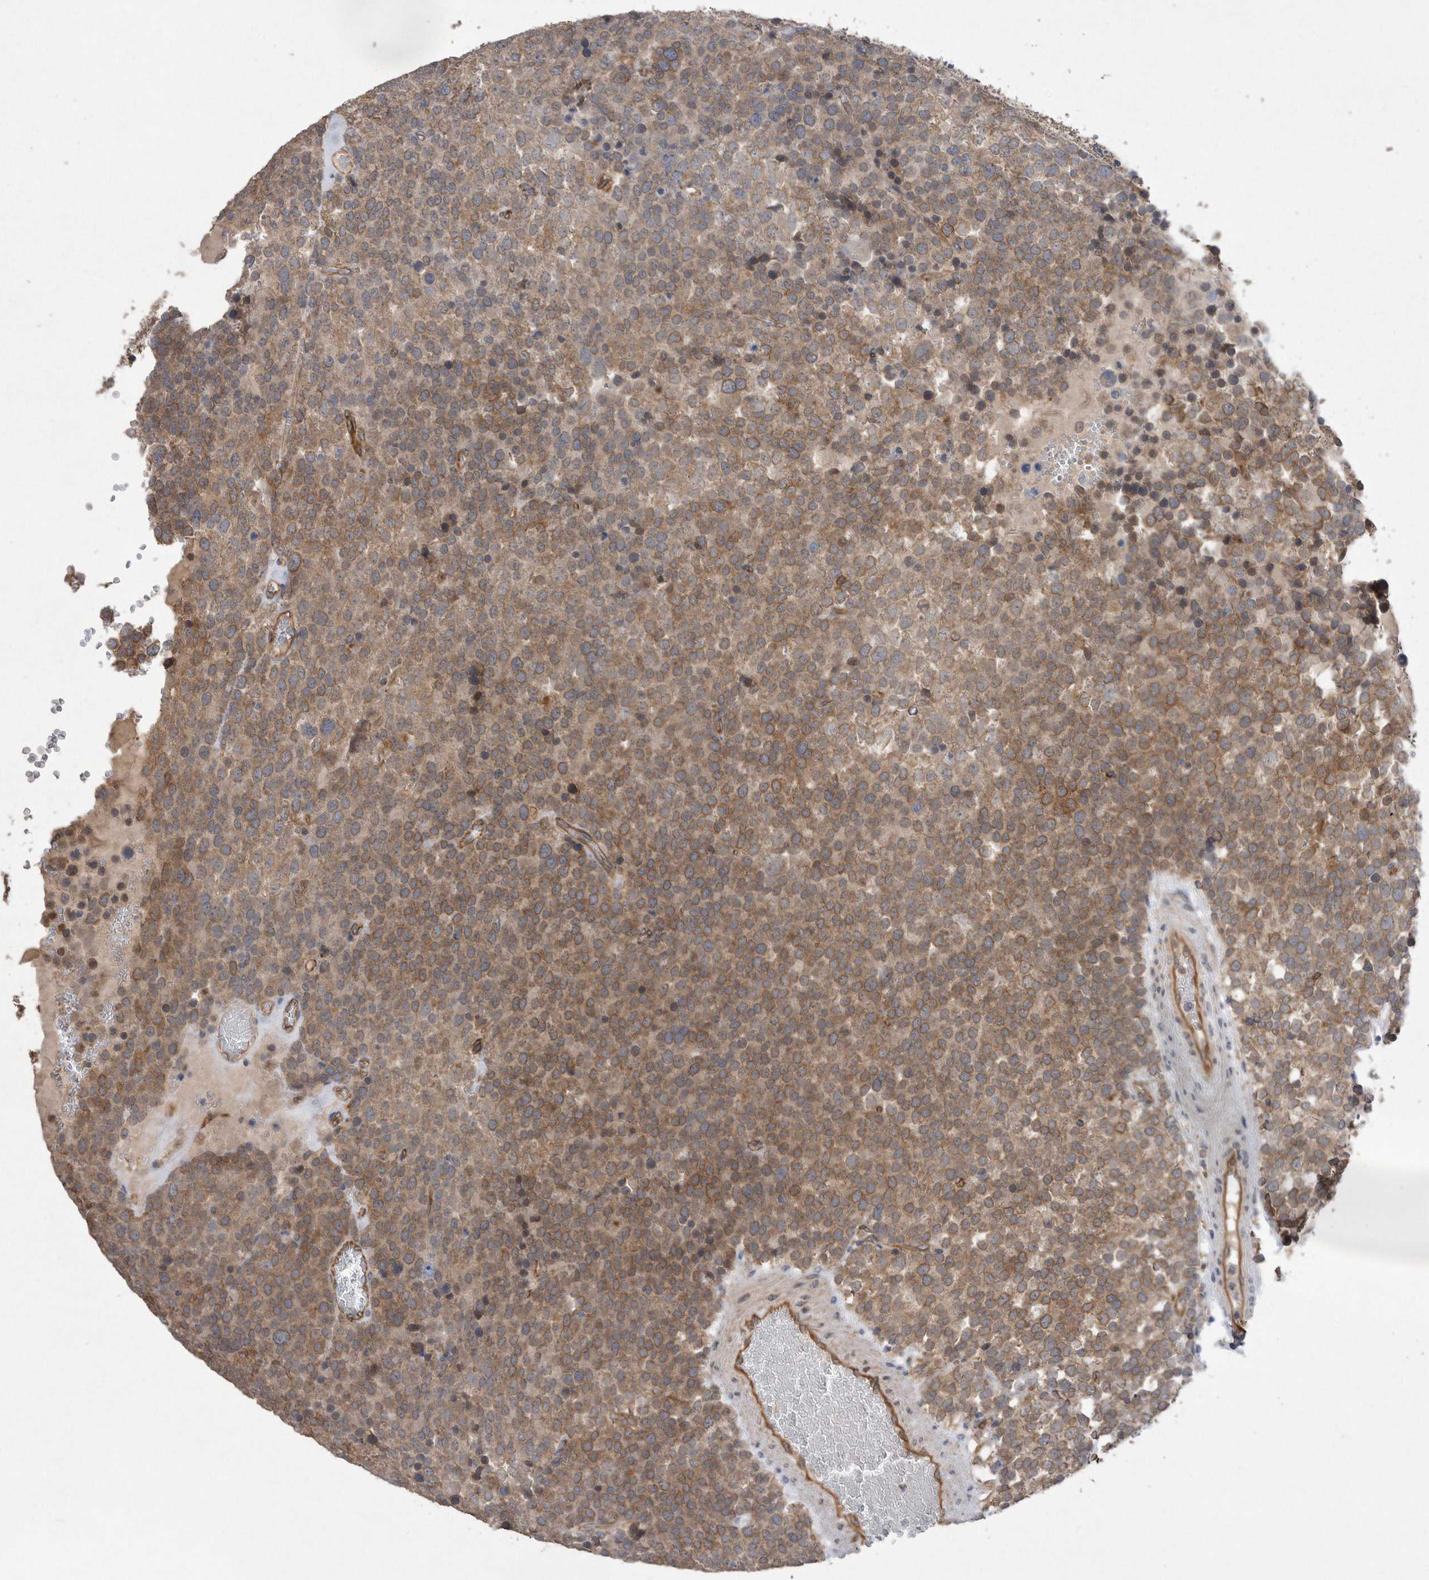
{"staining": {"intensity": "moderate", "quantity": ">75%", "location": "cytoplasmic/membranous"}, "tissue": "testis cancer", "cell_type": "Tumor cells", "image_type": "cancer", "snomed": [{"axis": "morphology", "description": "Seminoma, NOS"}, {"axis": "topography", "description": "Testis"}], "caption": "Protein expression analysis of testis seminoma displays moderate cytoplasmic/membranous expression in approximately >75% of tumor cells.", "gene": "PON2", "patient": {"sex": "male", "age": 71}}